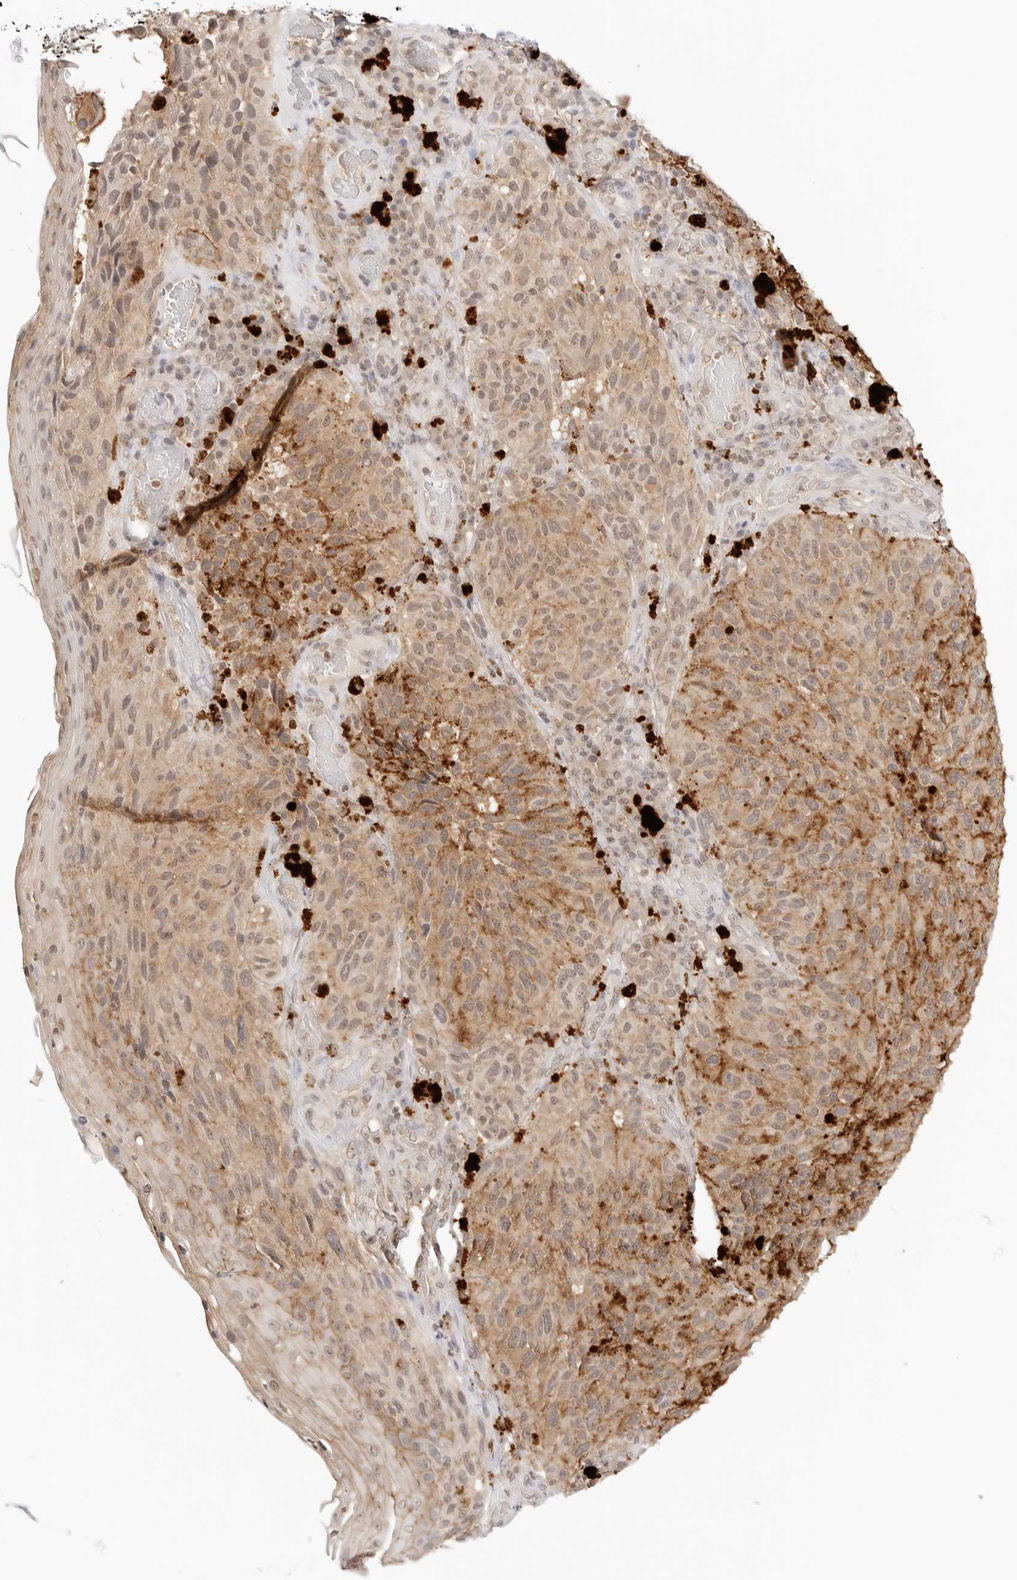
{"staining": {"intensity": "moderate", "quantity": ">75%", "location": "cytoplasmic/membranous"}, "tissue": "melanoma", "cell_type": "Tumor cells", "image_type": "cancer", "snomed": [{"axis": "morphology", "description": "Malignant melanoma, NOS"}, {"axis": "topography", "description": "Skin"}], "caption": "Immunohistochemical staining of human melanoma shows medium levels of moderate cytoplasmic/membranous protein expression in about >75% of tumor cells. (DAB IHC with brightfield microscopy, high magnification).", "gene": "EPHA1", "patient": {"sex": "female", "age": 73}}